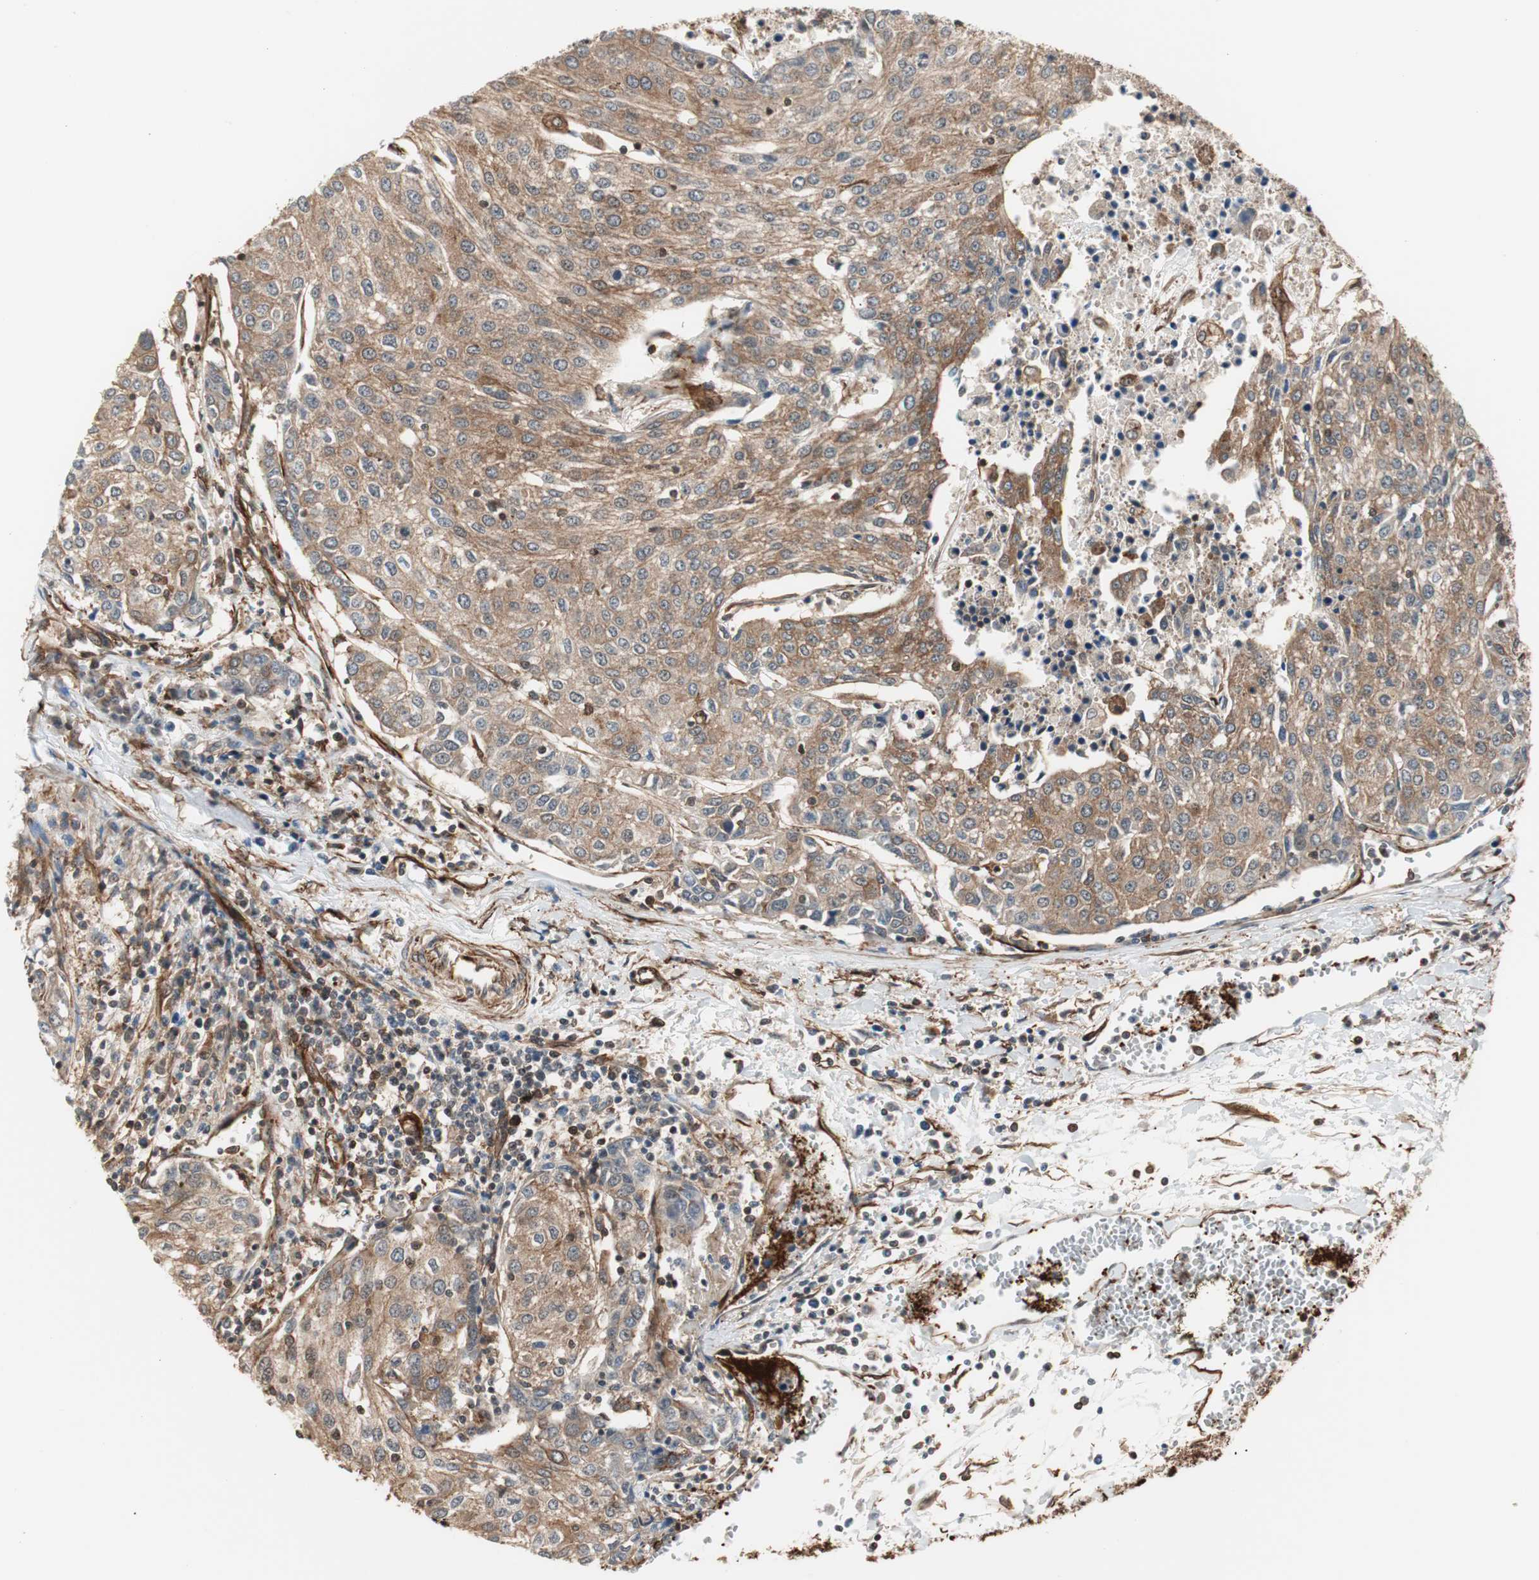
{"staining": {"intensity": "moderate", "quantity": ">75%", "location": "cytoplasmic/membranous"}, "tissue": "urothelial cancer", "cell_type": "Tumor cells", "image_type": "cancer", "snomed": [{"axis": "morphology", "description": "Urothelial carcinoma, High grade"}, {"axis": "topography", "description": "Urinary bladder"}], "caption": "Tumor cells demonstrate medium levels of moderate cytoplasmic/membranous positivity in approximately >75% of cells in urothelial cancer.", "gene": "PTPN11", "patient": {"sex": "female", "age": 85}}